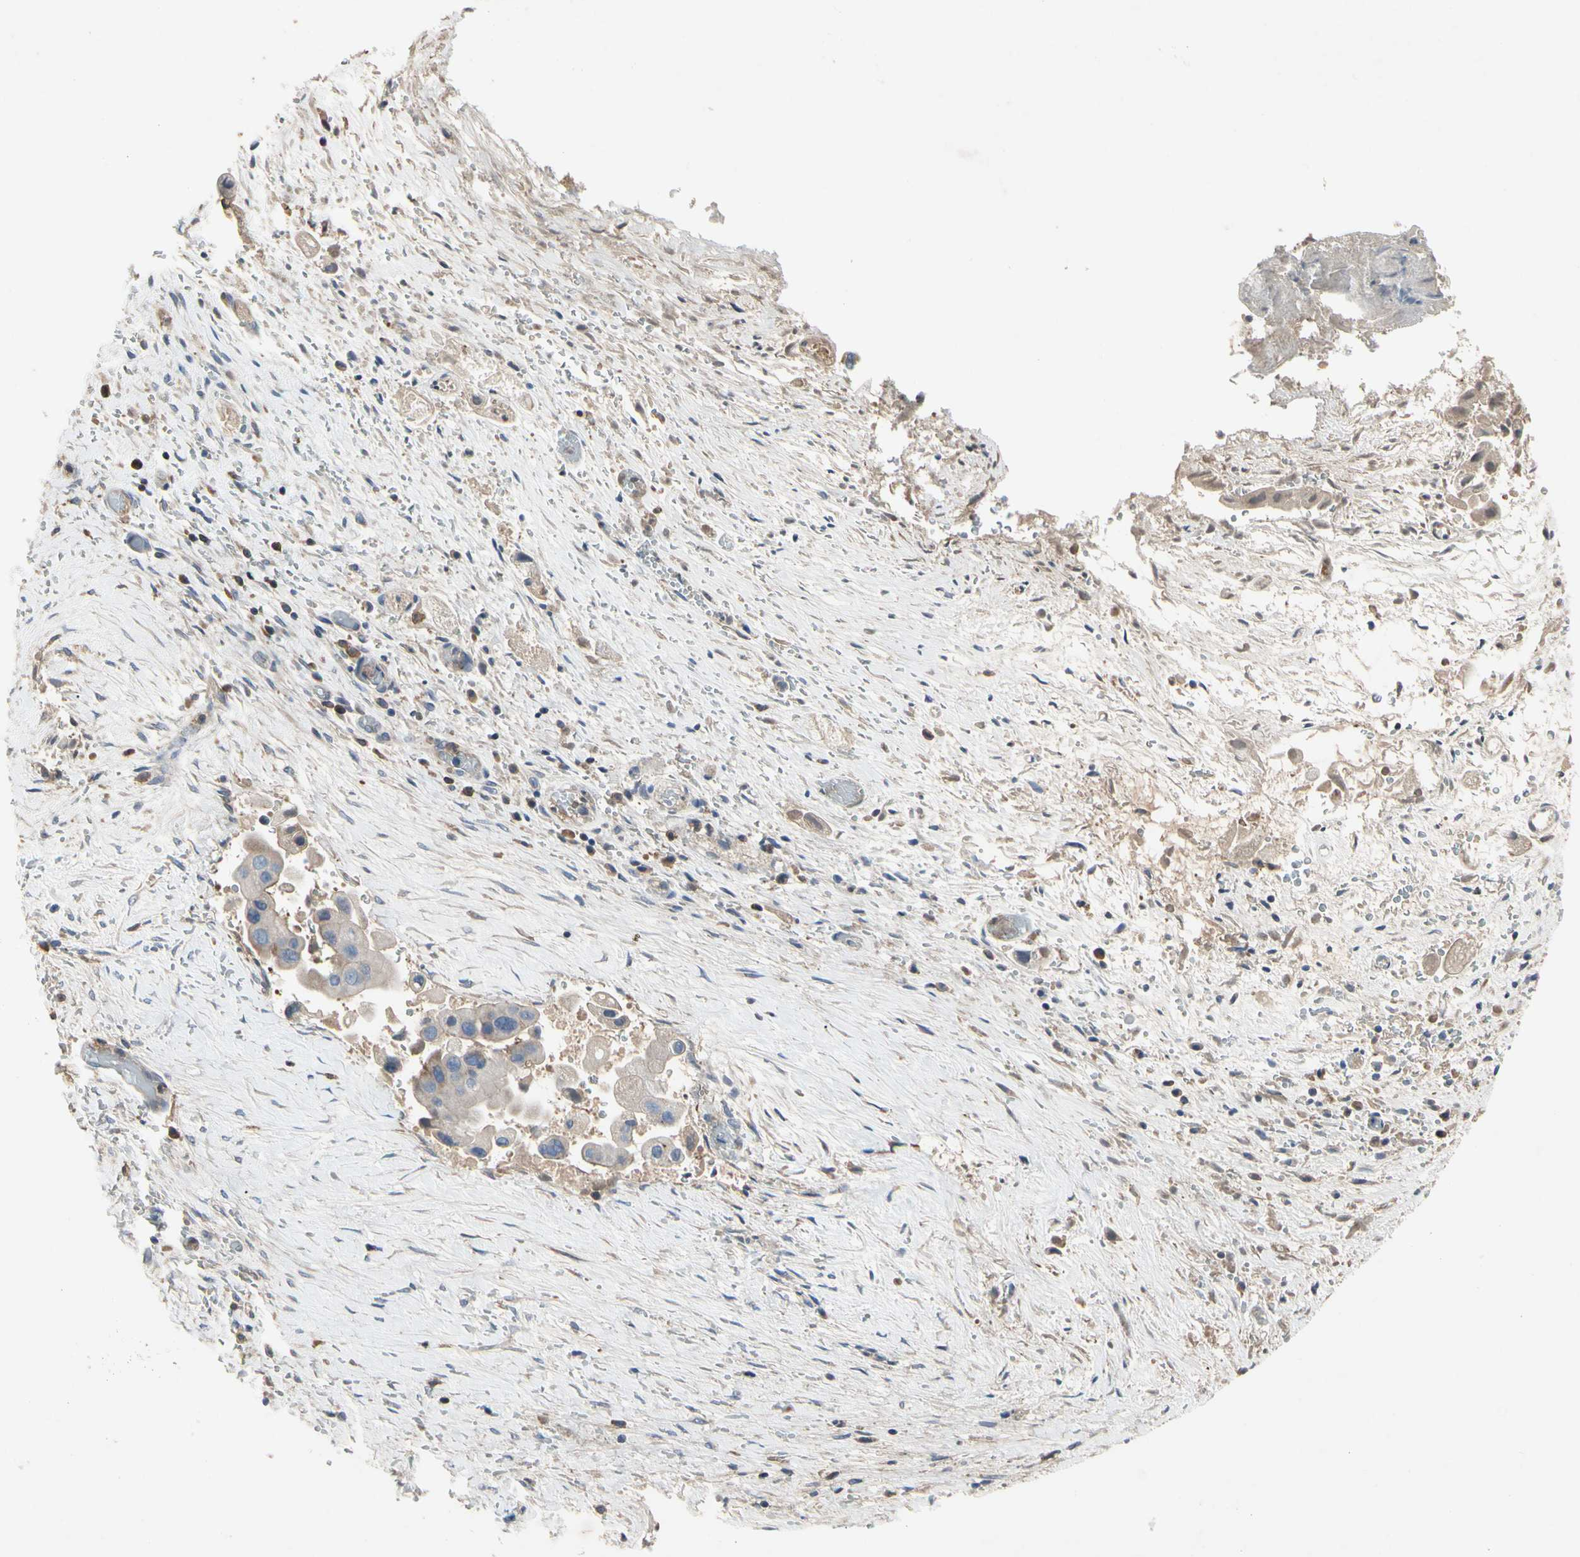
{"staining": {"intensity": "negative", "quantity": "none", "location": "none"}, "tissue": "liver cancer", "cell_type": "Tumor cells", "image_type": "cancer", "snomed": [{"axis": "morphology", "description": "Normal tissue, NOS"}, {"axis": "morphology", "description": "Cholangiocarcinoma"}, {"axis": "topography", "description": "Liver"}, {"axis": "topography", "description": "Peripheral nerve tissue"}], "caption": "The immunohistochemistry image has no significant positivity in tumor cells of liver cholangiocarcinoma tissue.", "gene": "CRTAC1", "patient": {"sex": "male", "age": 50}}